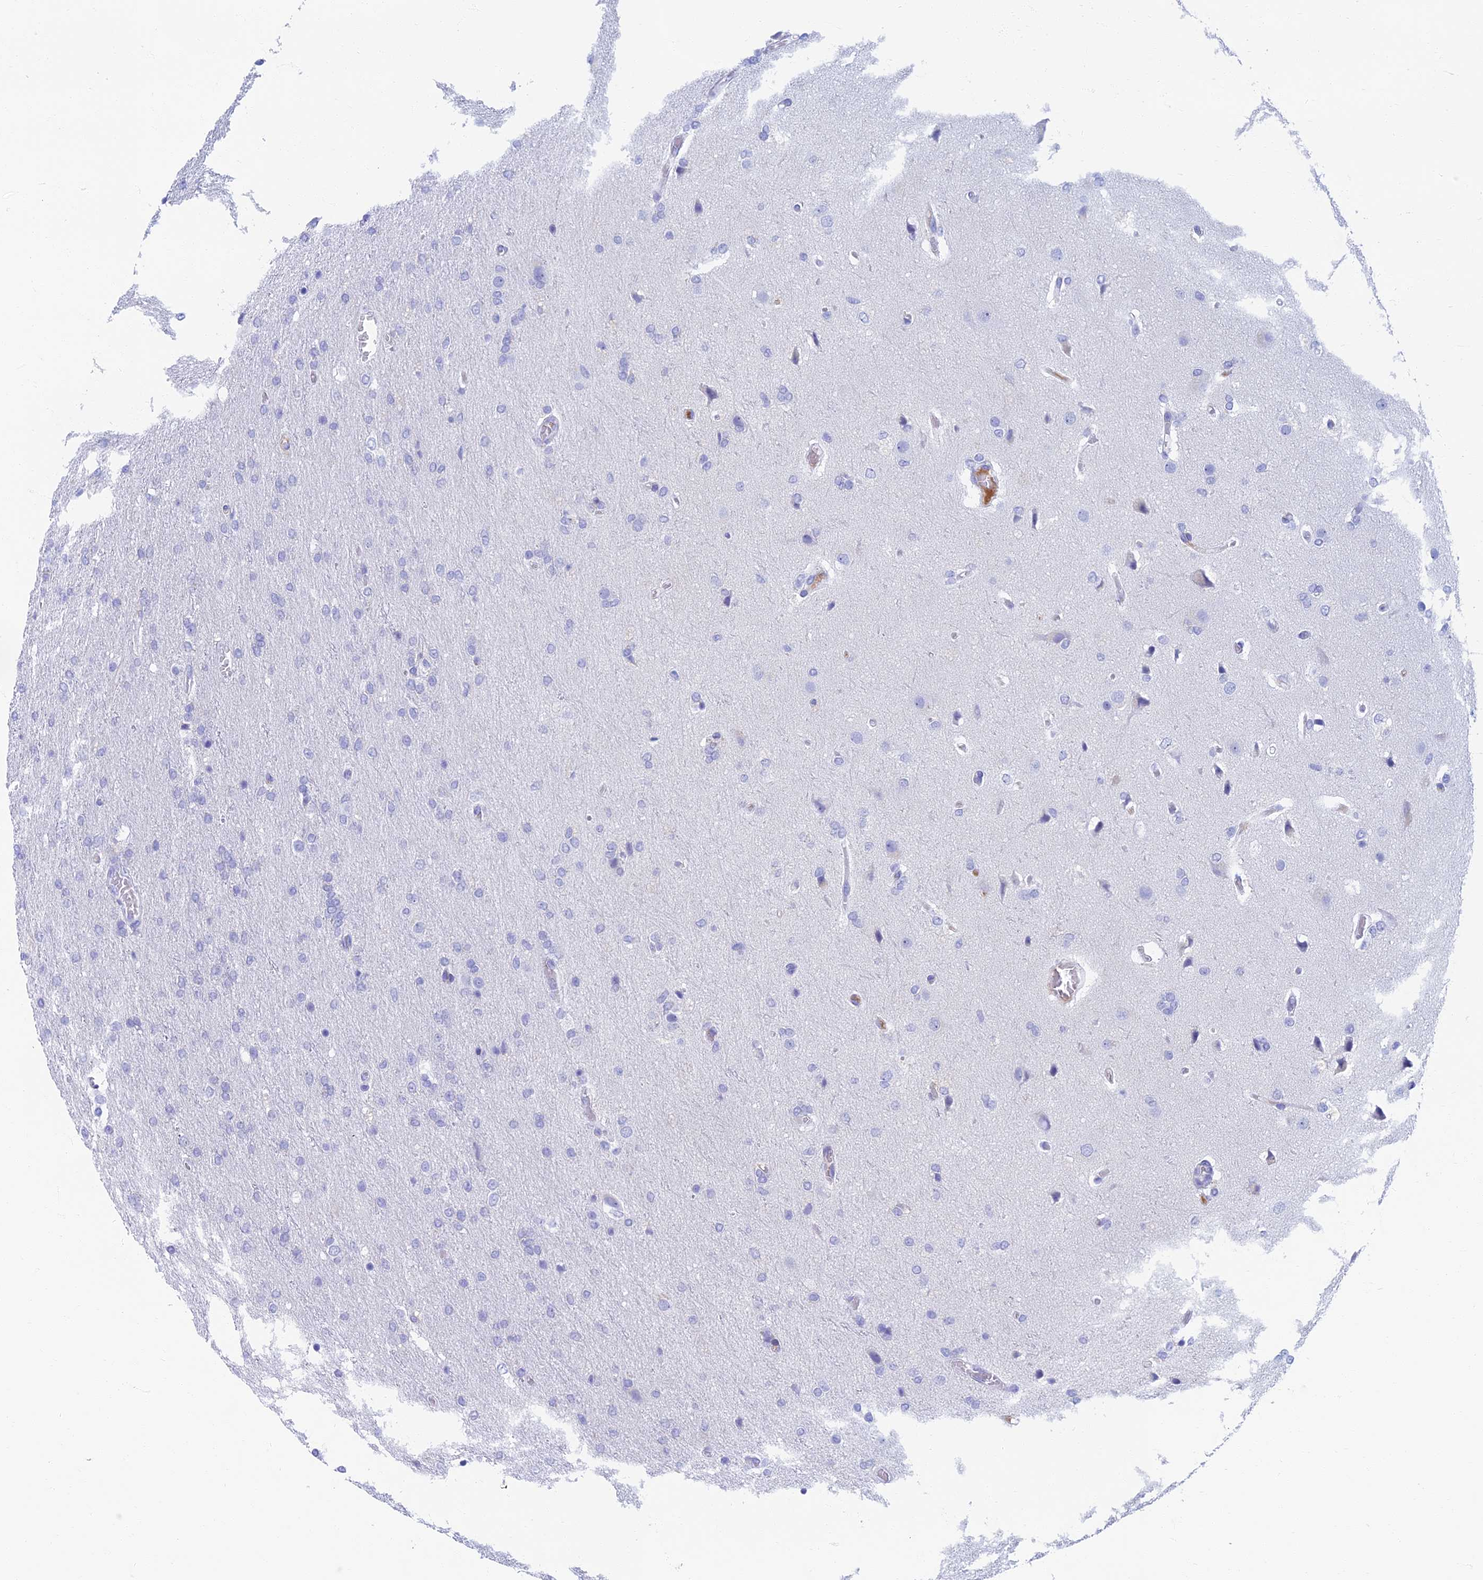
{"staining": {"intensity": "negative", "quantity": "none", "location": "none"}, "tissue": "glioma", "cell_type": "Tumor cells", "image_type": "cancer", "snomed": [{"axis": "morphology", "description": "Glioma, malignant, High grade"}, {"axis": "topography", "description": "Brain"}], "caption": "Tumor cells are negative for brown protein staining in malignant glioma (high-grade). (Stains: DAB (3,3'-diaminobenzidine) immunohistochemistry with hematoxylin counter stain, Microscopy: brightfield microscopy at high magnification).", "gene": "ETFRF1", "patient": {"sex": "female", "age": 74}}